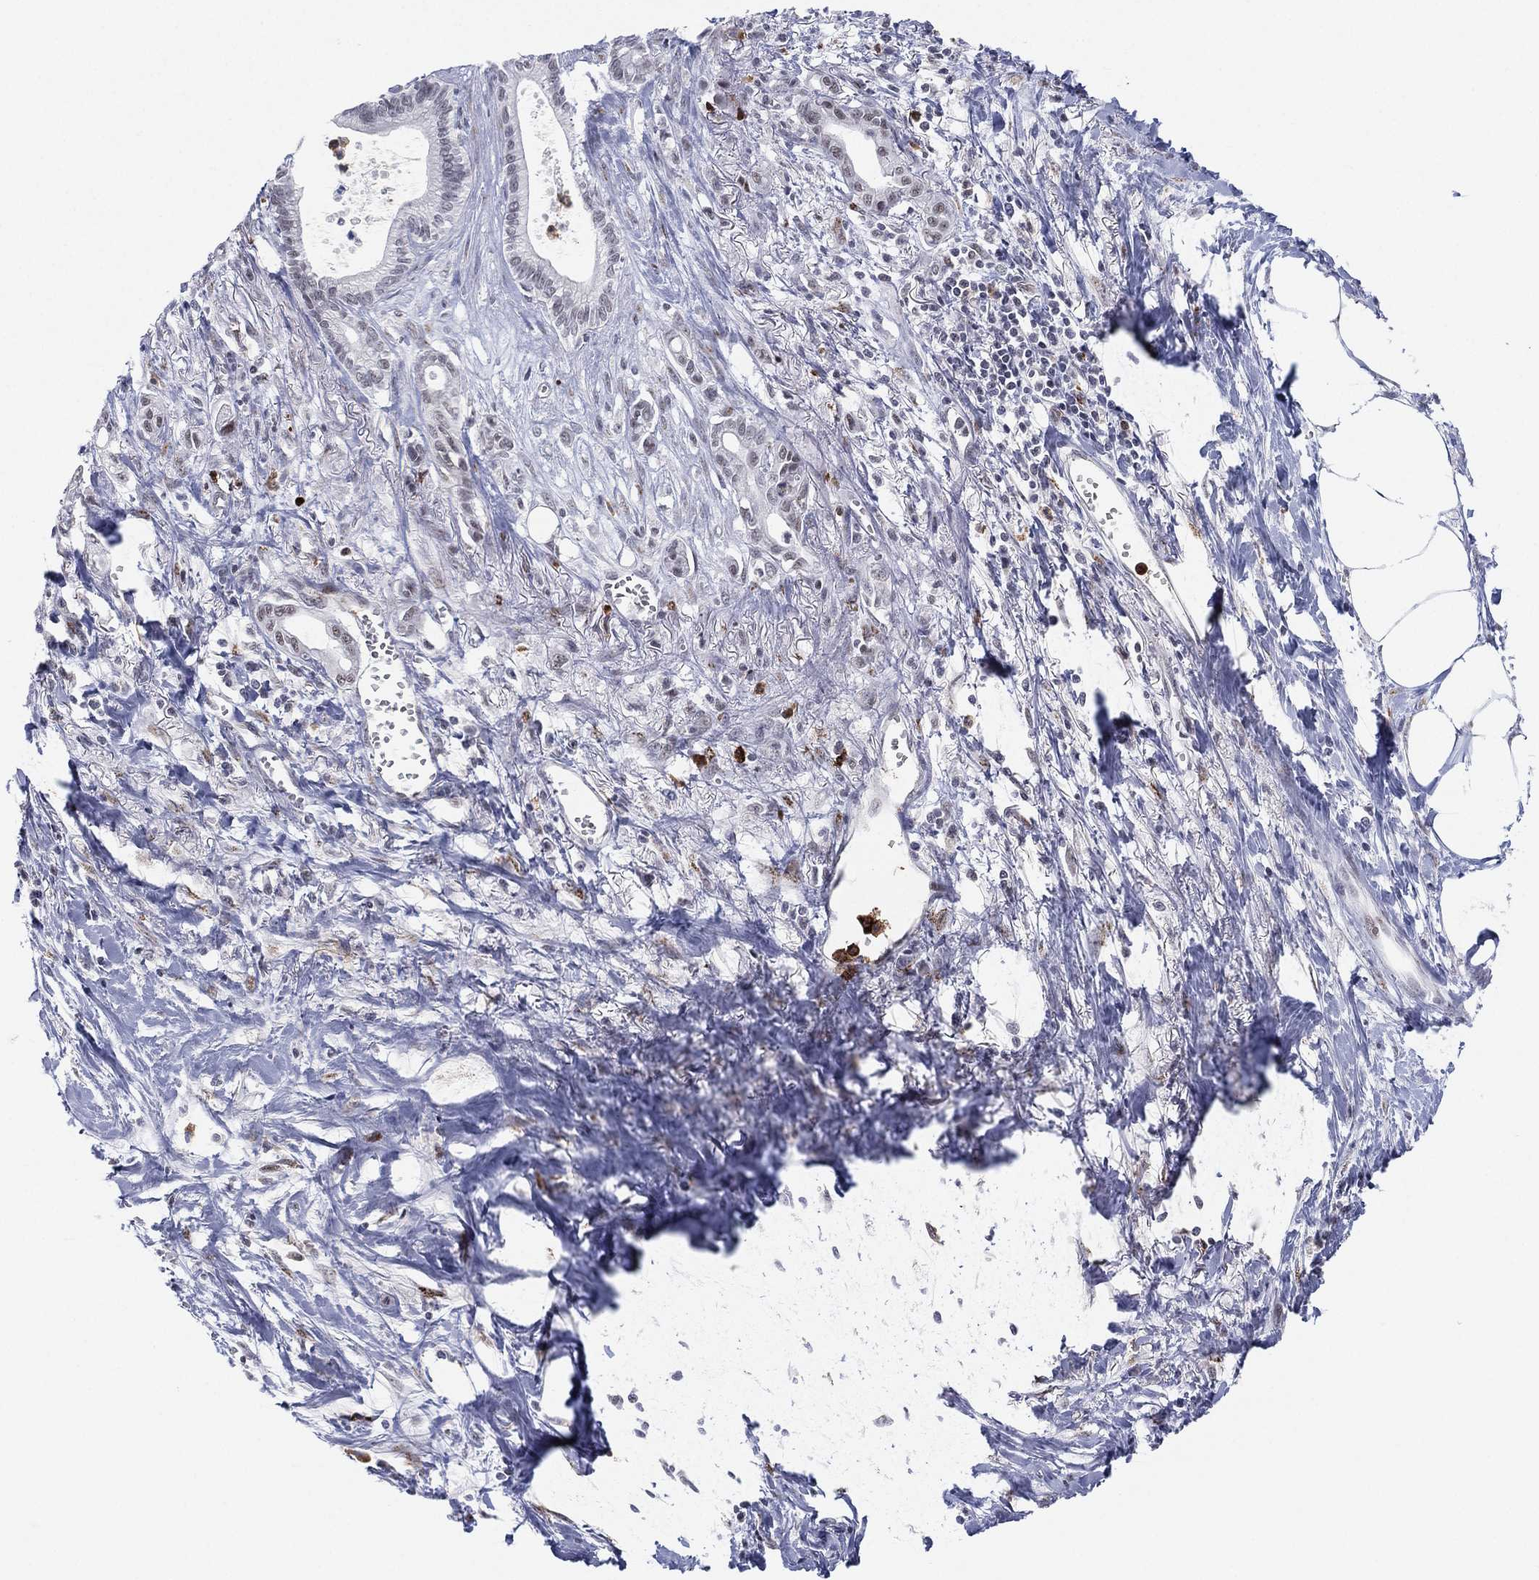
{"staining": {"intensity": "negative", "quantity": "none", "location": "none"}, "tissue": "pancreatic cancer", "cell_type": "Tumor cells", "image_type": "cancer", "snomed": [{"axis": "morphology", "description": "Adenocarcinoma, NOS"}, {"axis": "topography", "description": "Pancreas"}], "caption": "Human pancreatic cancer (adenocarcinoma) stained for a protein using immunohistochemistry demonstrates no expression in tumor cells.", "gene": "CD177", "patient": {"sex": "male", "age": 71}}